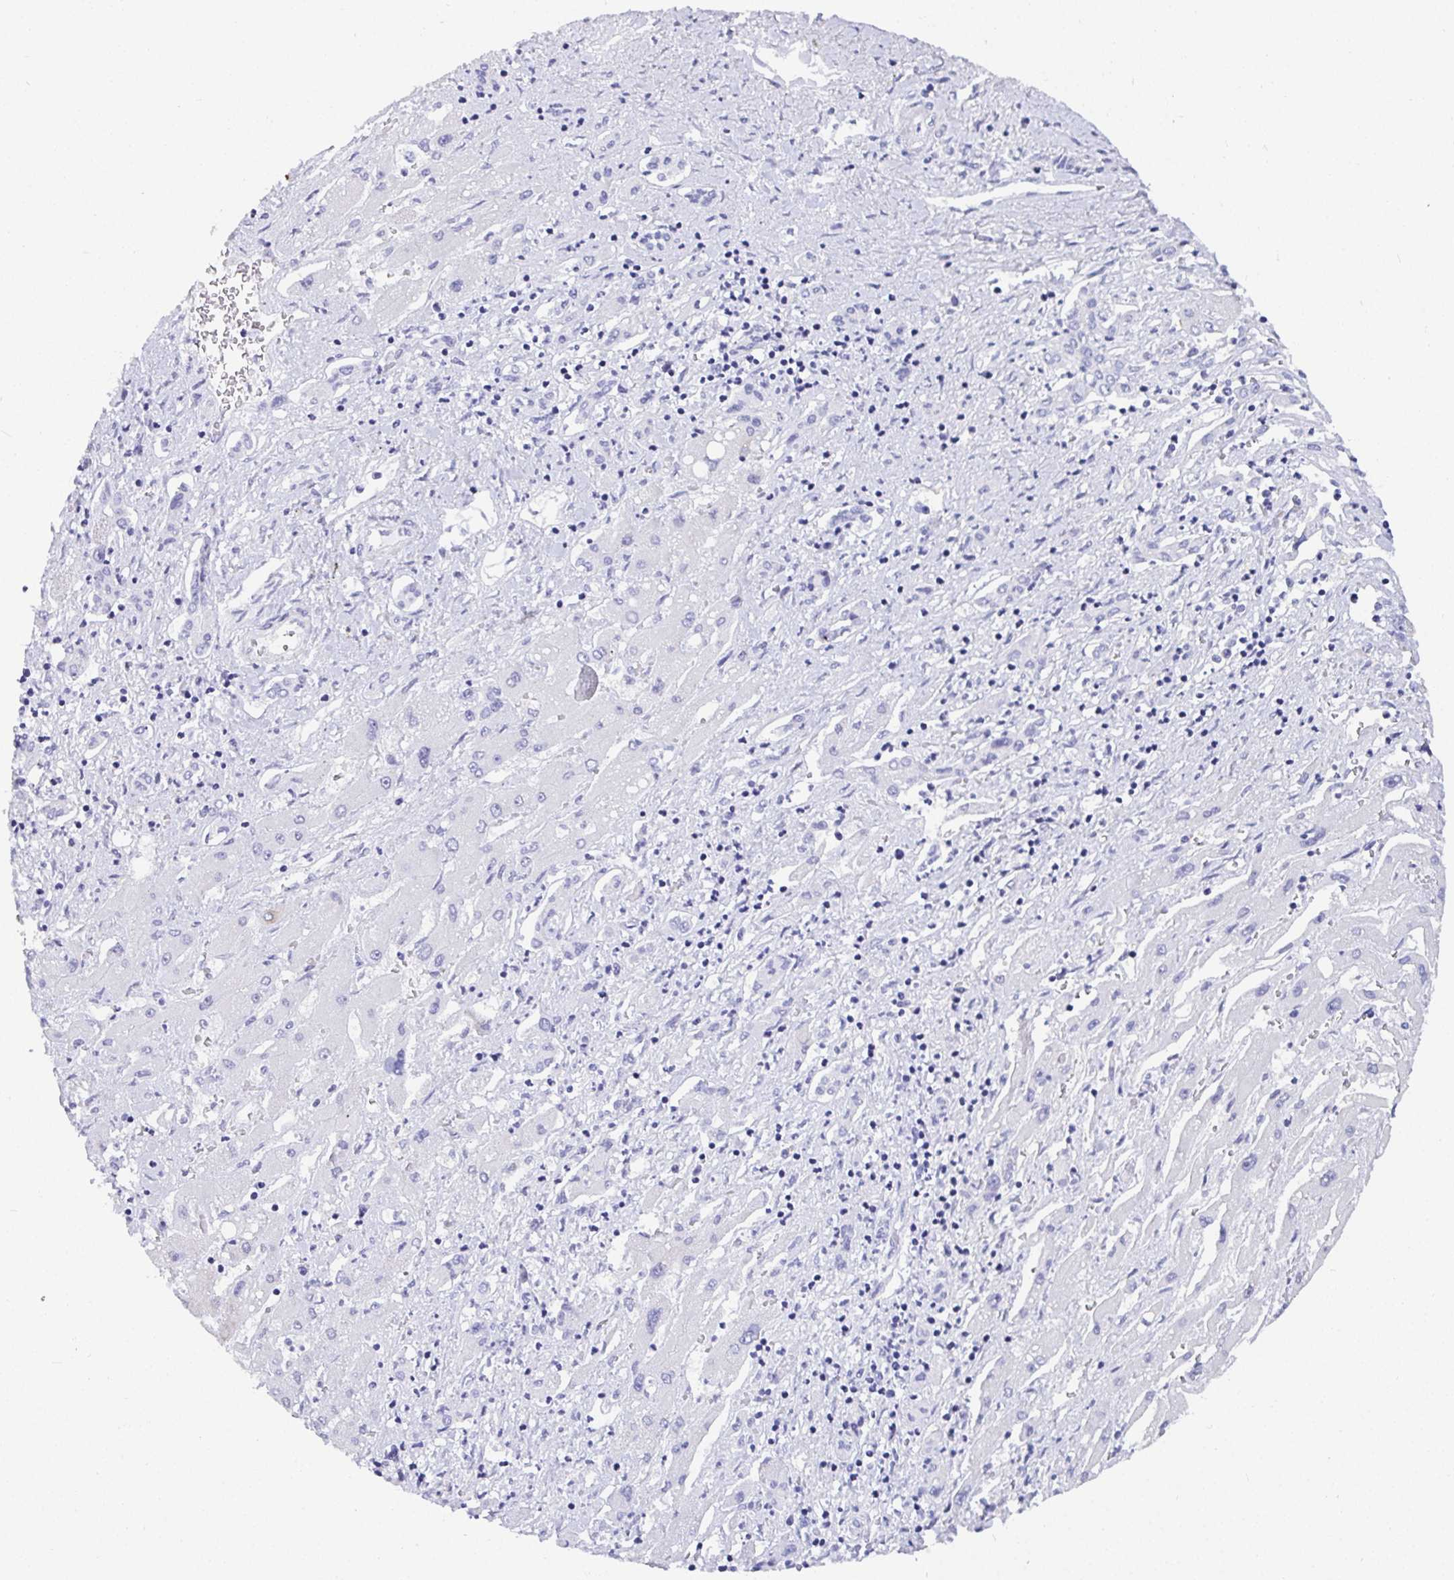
{"staining": {"intensity": "negative", "quantity": "none", "location": "none"}, "tissue": "liver cancer", "cell_type": "Tumor cells", "image_type": "cancer", "snomed": [{"axis": "morphology", "description": "Carcinoma, Hepatocellular, NOS"}, {"axis": "topography", "description": "Liver"}], "caption": "An immunohistochemistry (IHC) histopathology image of liver cancer (hepatocellular carcinoma) is shown. There is no staining in tumor cells of liver cancer (hepatocellular carcinoma). (Stains: DAB IHC with hematoxylin counter stain, Microscopy: brightfield microscopy at high magnification).", "gene": "TMEM241", "patient": {"sex": "male", "age": 73}}